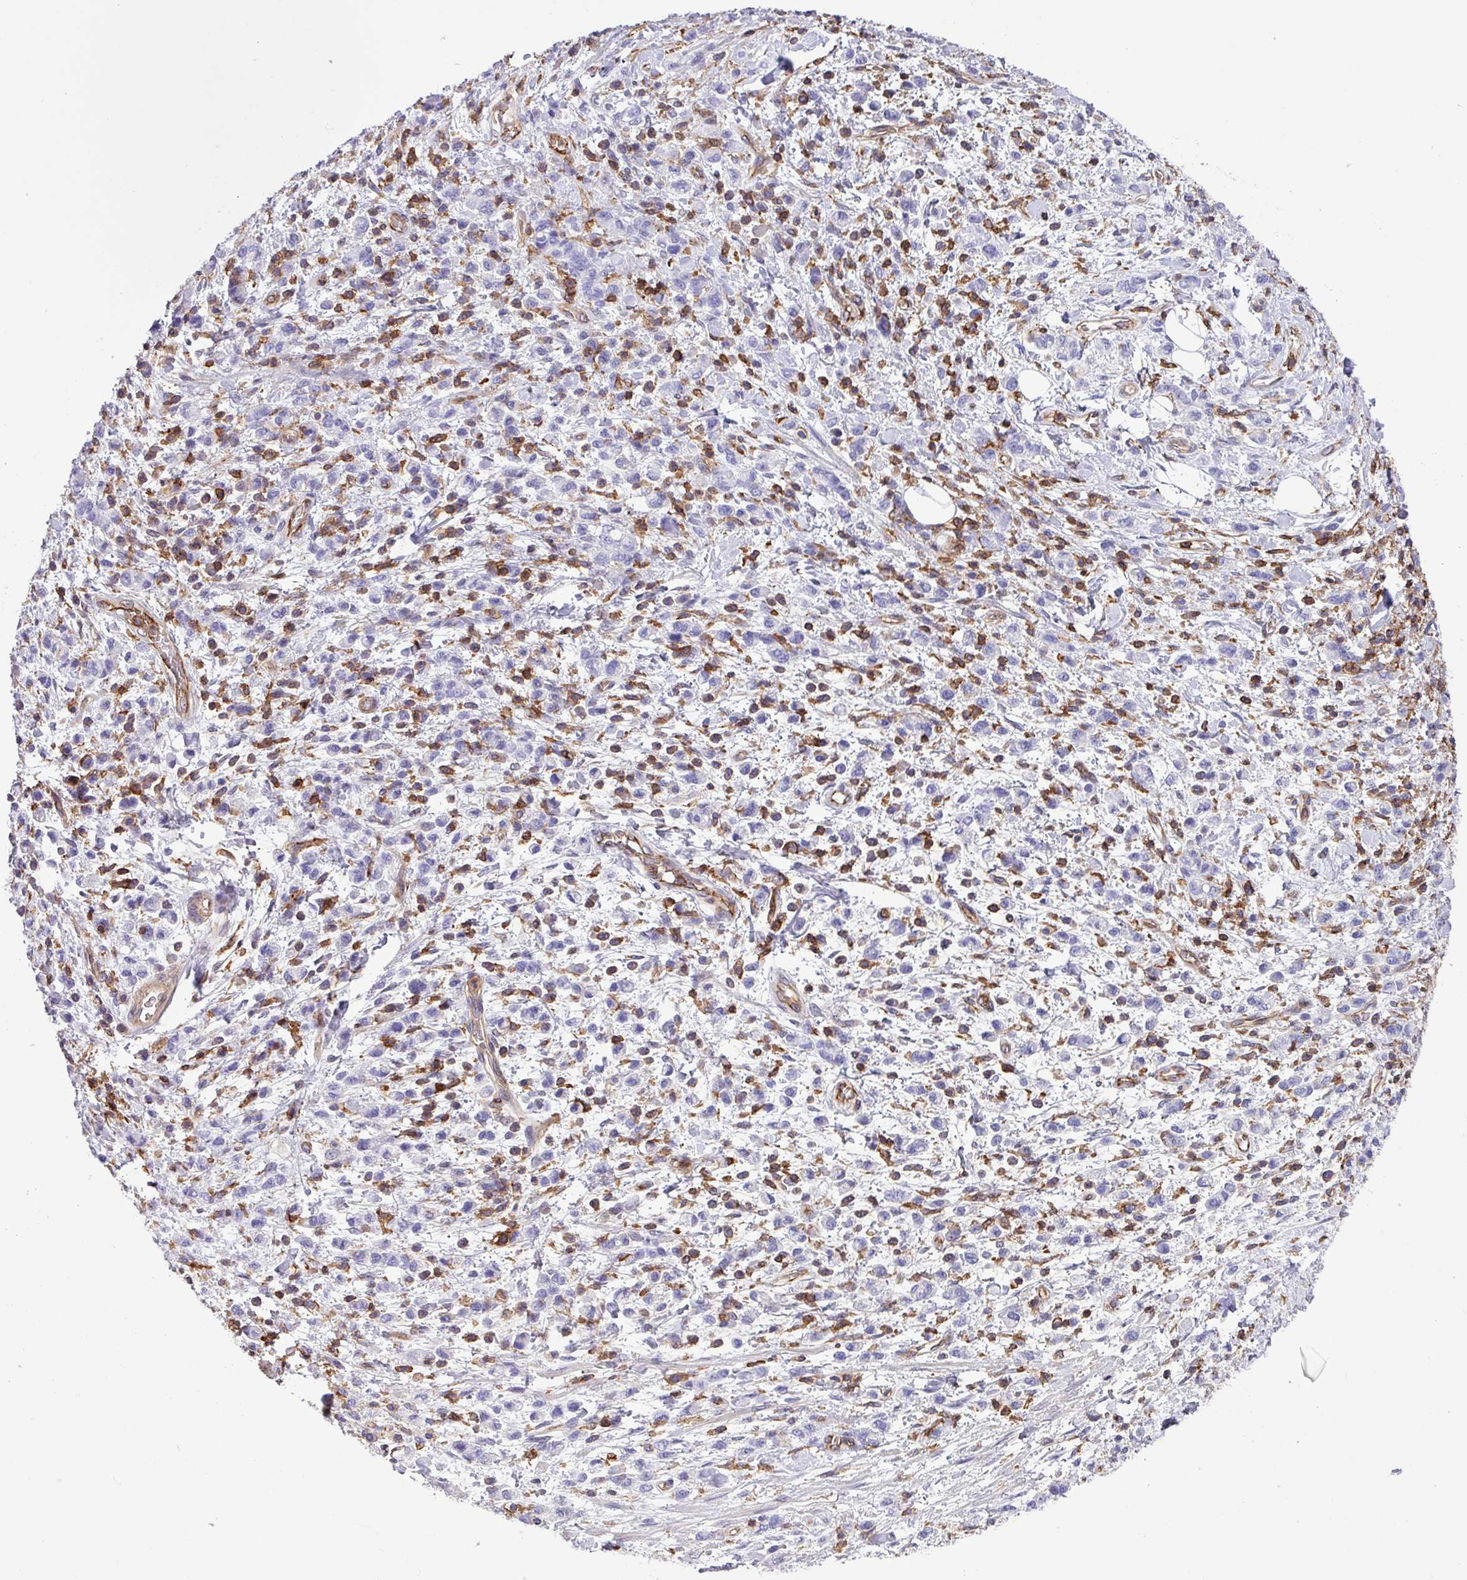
{"staining": {"intensity": "negative", "quantity": "none", "location": "none"}, "tissue": "stomach cancer", "cell_type": "Tumor cells", "image_type": "cancer", "snomed": [{"axis": "morphology", "description": "Adenocarcinoma, NOS"}, {"axis": "topography", "description": "Stomach"}], "caption": "This is an IHC photomicrograph of stomach adenocarcinoma. There is no positivity in tumor cells.", "gene": "PPP1R18", "patient": {"sex": "male", "age": 77}}